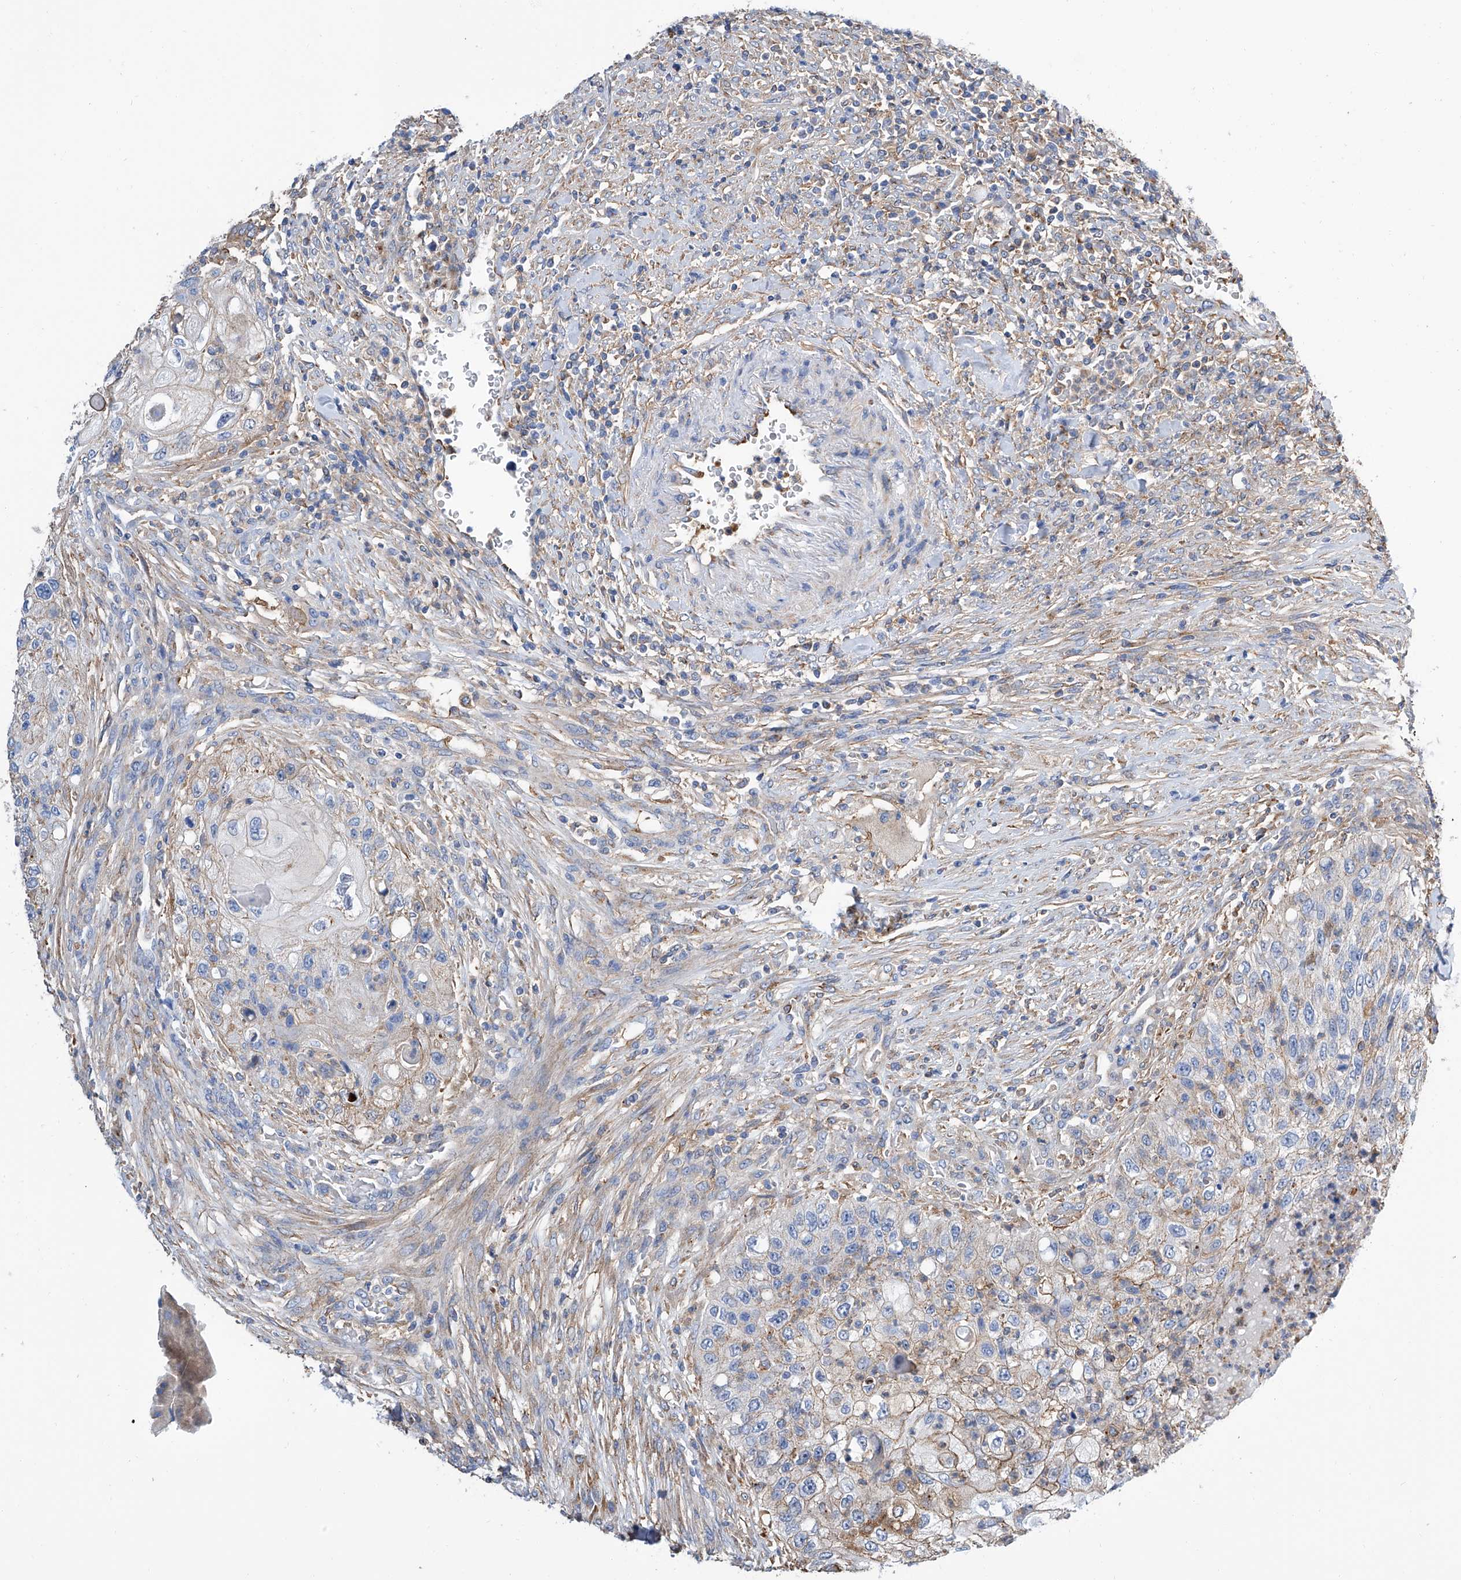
{"staining": {"intensity": "weak", "quantity": "<25%", "location": "cytoplasmic/membranous"}, "tissue": "urothelial cancer", "cell_type": "Tumor cells", "image_type": "cancer", "snomed": [{"axis": "morphology", "description": "Urothelial carcinoma, High grade"}, {"axis": "topography", "description": "Urinary bladder"}], "caption": "This is an IHC photomicrograph of urothelial carcinoma (high-grade). There is no staining in tumor cells.", "gene": "GPT", "patient": {"sex": "female", "age": 60}}